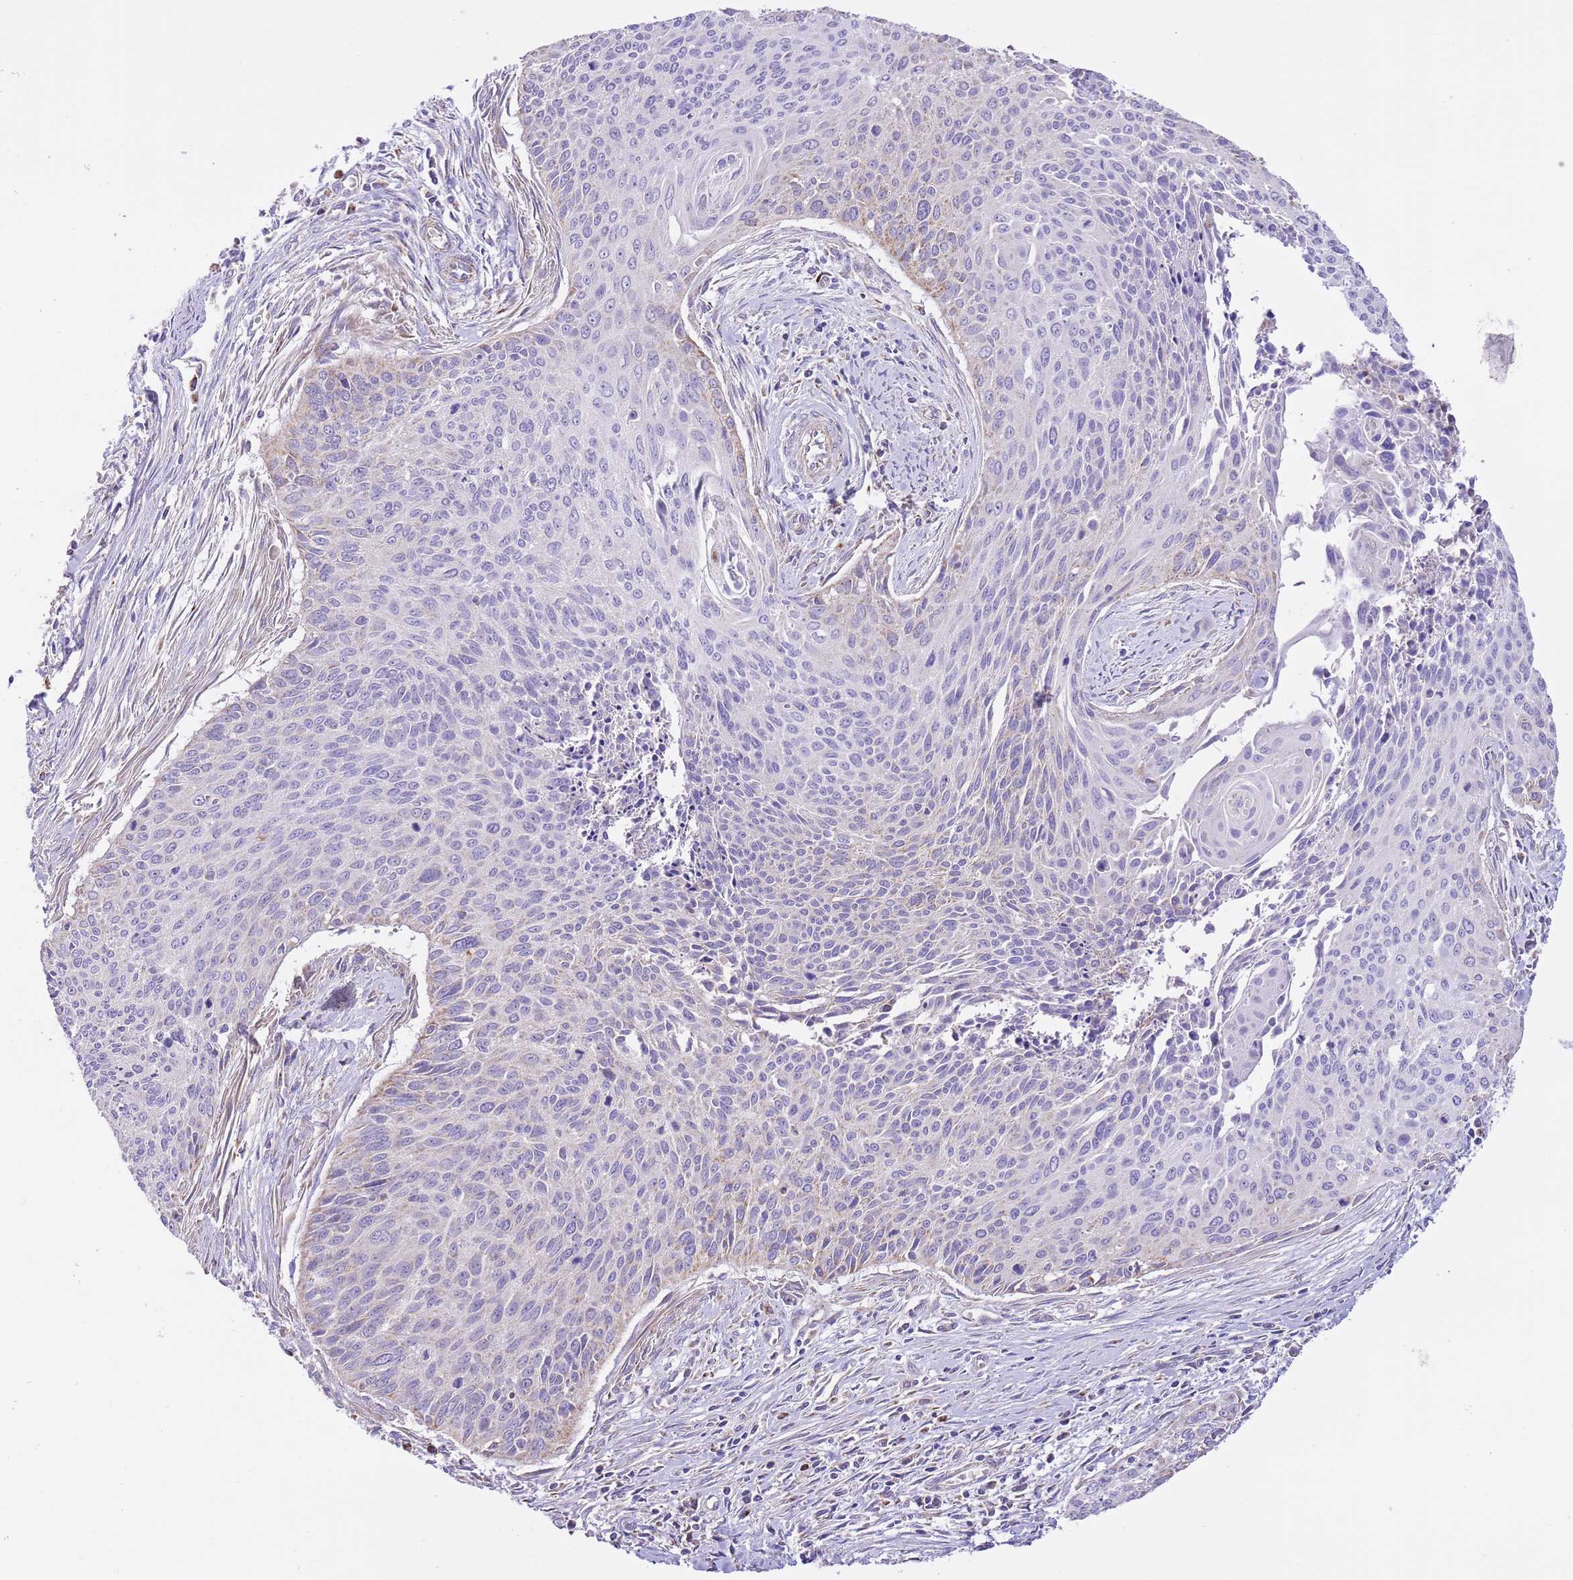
{"staining": {"intensity": "weak", "quantity": "<25%", "location": "cytoplasmic/membranous"}, "tissue": "cervical cancer", "cell_type": "Tumor cells", "image_type": "cancer", "snomed": [{"axis": "morphology", "description": "Squamous cell carcinoma, NOS"}, {"axis": "topography", "description": "Cervix"}], "caption": "Histopathology image shows no protein staining in tumor cells of squamous cell carcinoma (cervical) tissue. Nuclei are stained in blue.", "gene": "SS18L2", "patient": {"sex": "female", "age": 55}}